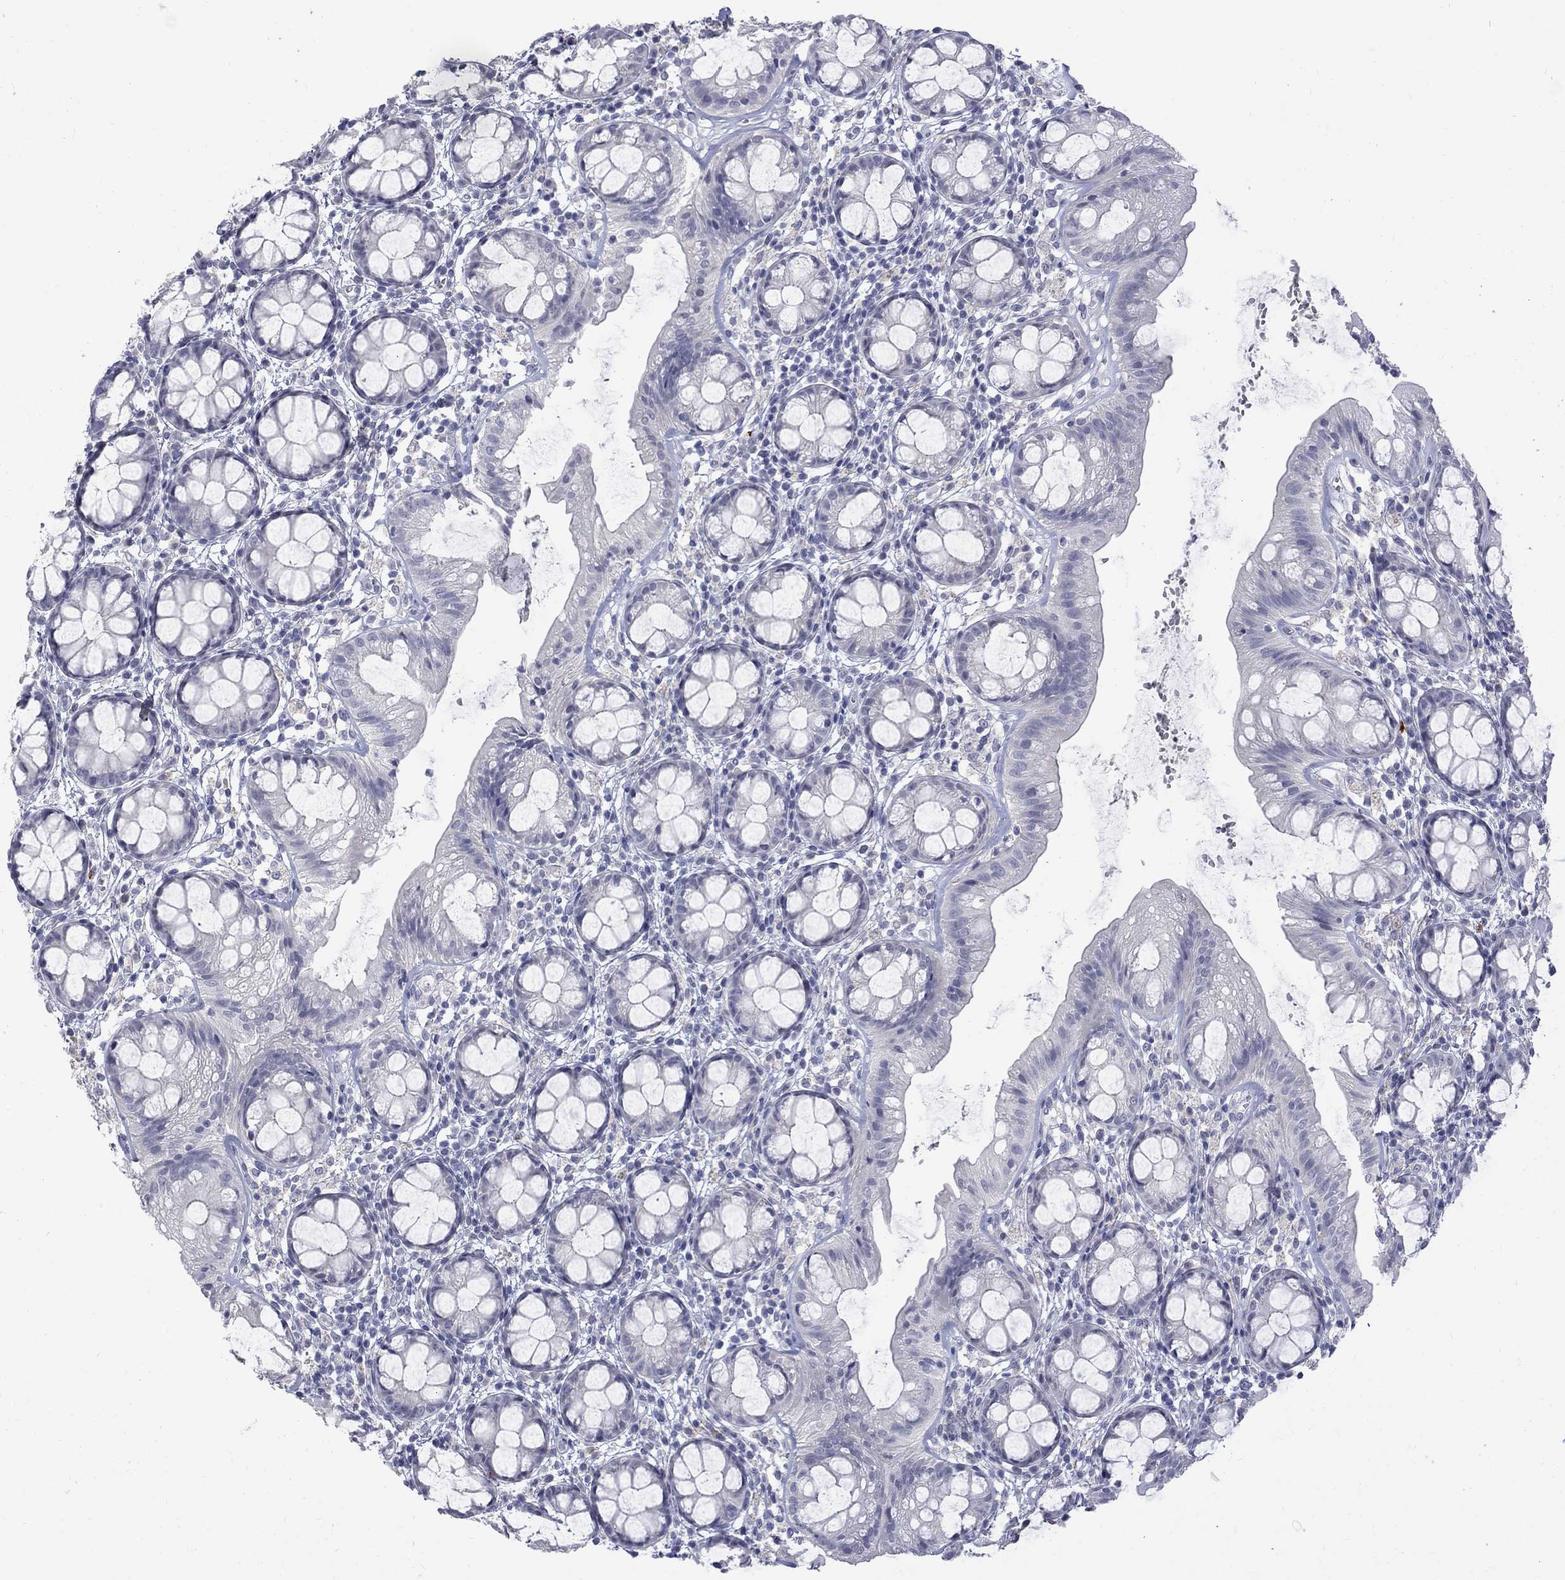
{"staining": {"intensity": "negative", "quantity": "none", "location": "none"}, "tissue": "rectum", "cell_type": "Glandular cells", "image_type": "normal", "snomed": [{"axis": "morphology", "description": "Normal tissue, NOS"}, {"axis": "topography", "description": "Rectum"}], "caption": "DAB immunohistochemical staining of benign human rectum displays no significant positivity in glandular cells.", "gene": "CTNND2", "patient": {"sex": "male", "age": 57}}